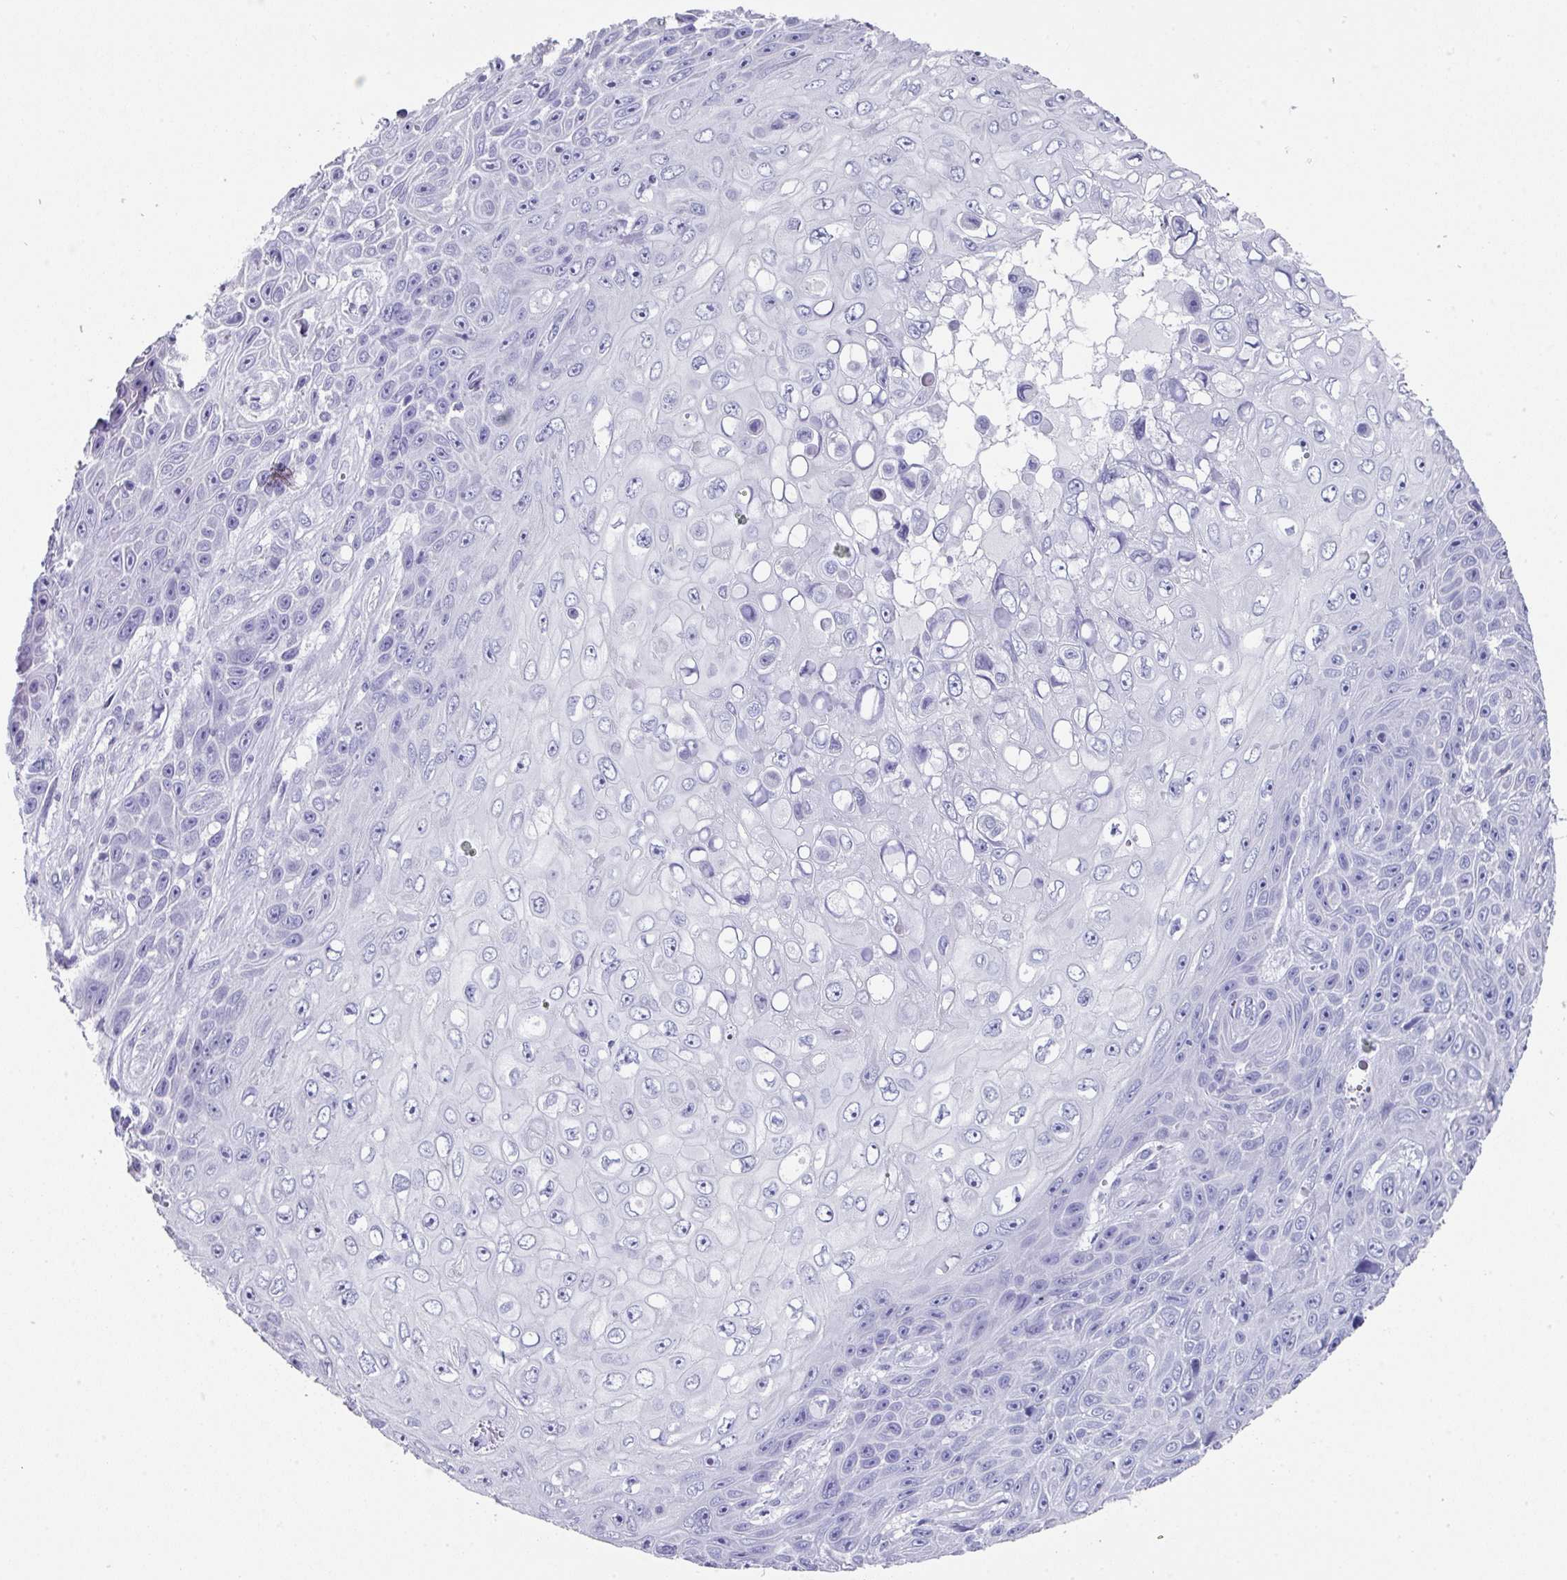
{"staining": {"intensity": "negative", "quantity": "none", "location": "none"}, "tissue": "skin cancer", "cell_type": "Tumor cells", "image_type": "cancer", "snomed": [{"axis": "morphology", "description": "Squamous cell carcinoma, NOS"}, {"axis": "topography", "description": "Skin"}], "caption": "Skin squamous cell carcinoma stained for a protein using IHC exhibits no positivity tumor cells.", "gene": "PEX10", "patient": {"sex": "male", "age": 82}}